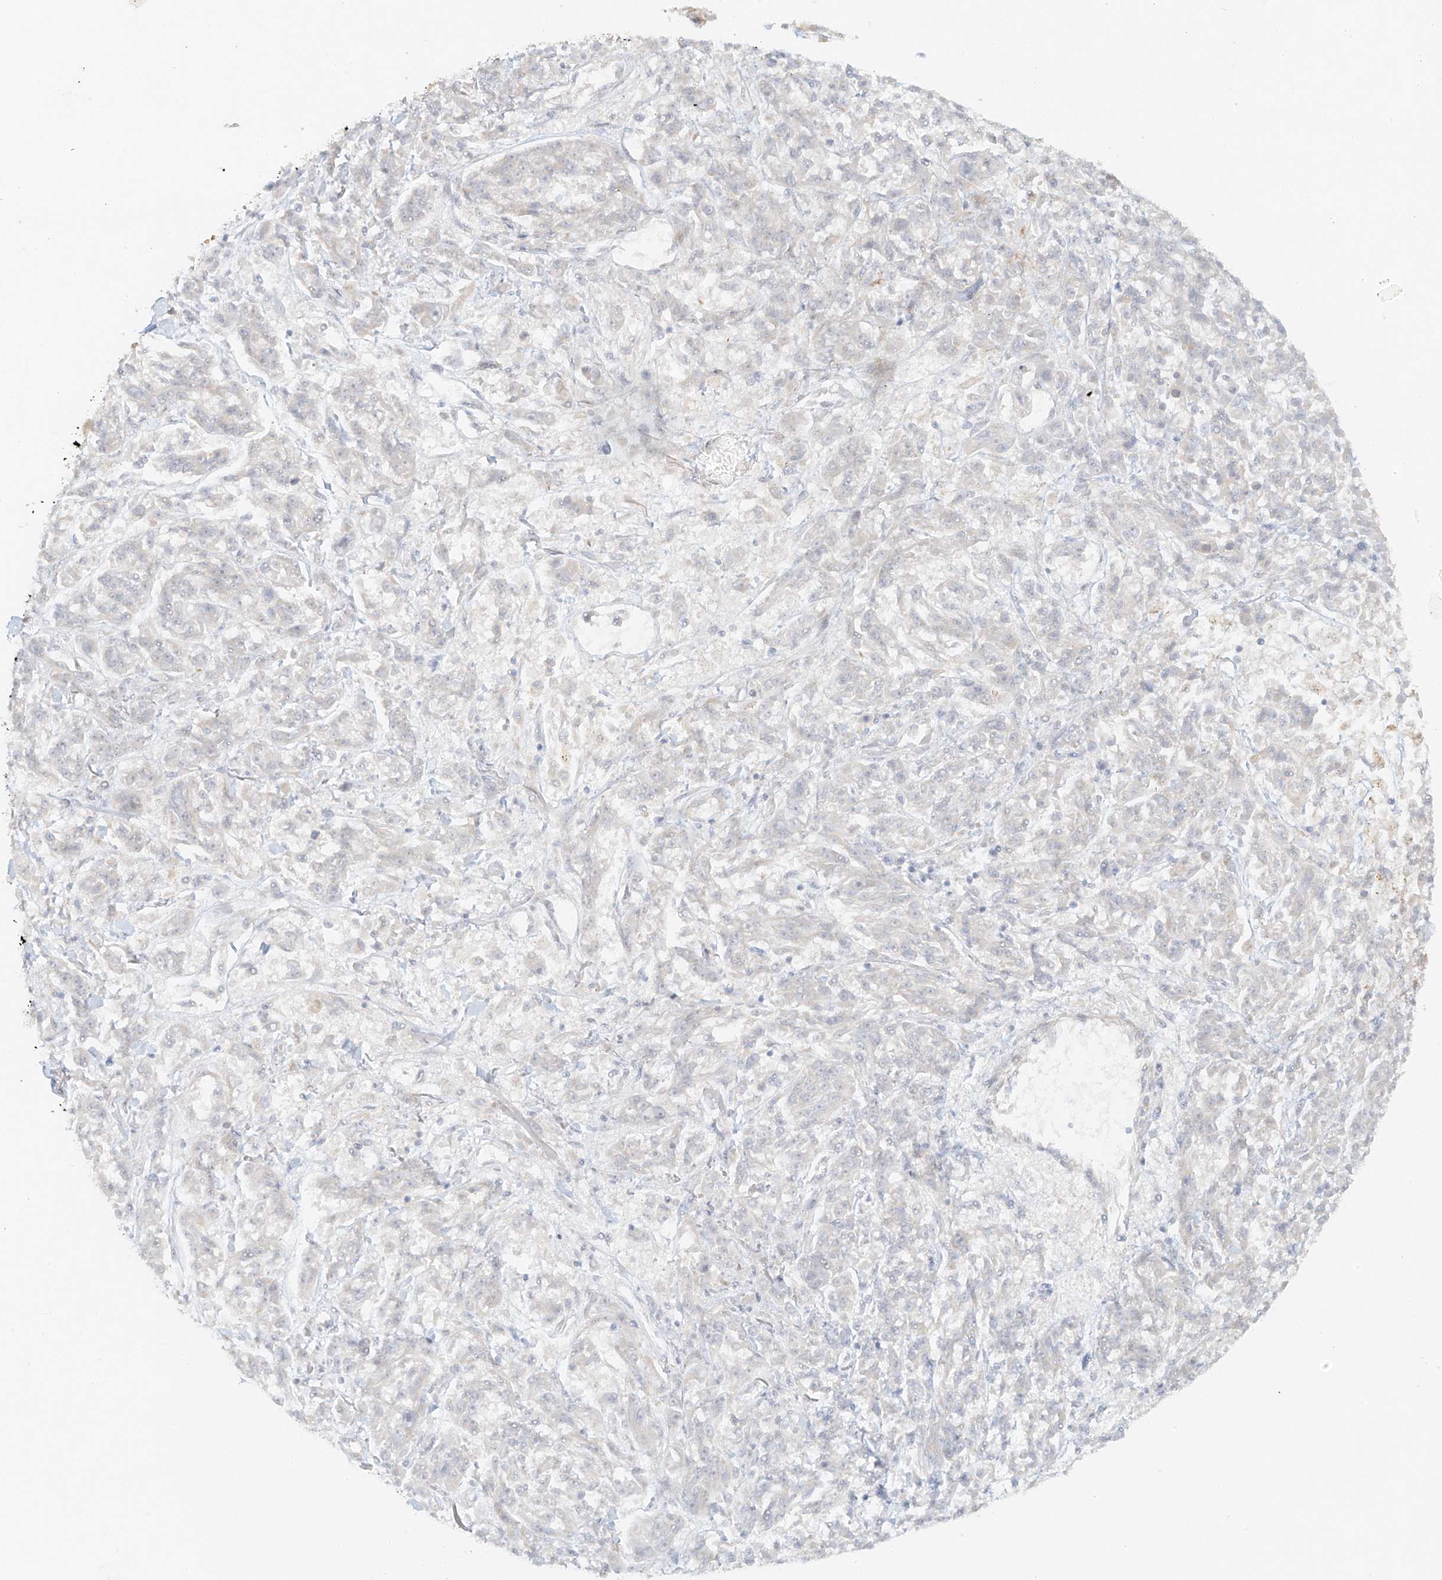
{"staining": {"intensity": "negative", "quantity": "none", "location": "none"}, "tissue": "melanoma", "cell_type": "Tumor cells", "image_type": "cancer", "snomed": [{"axis": "morphology", "description": "Malignant melanoma, NOS"}, {"axis": "topography", "description": "Skin"}], "caption": "This is an immunohistochemistry (IHC) micrograph of human melanoma. There is no expression in tumor cells.", "gene": "MIPEP", "patient": {"sex": "male", "age": 53}}